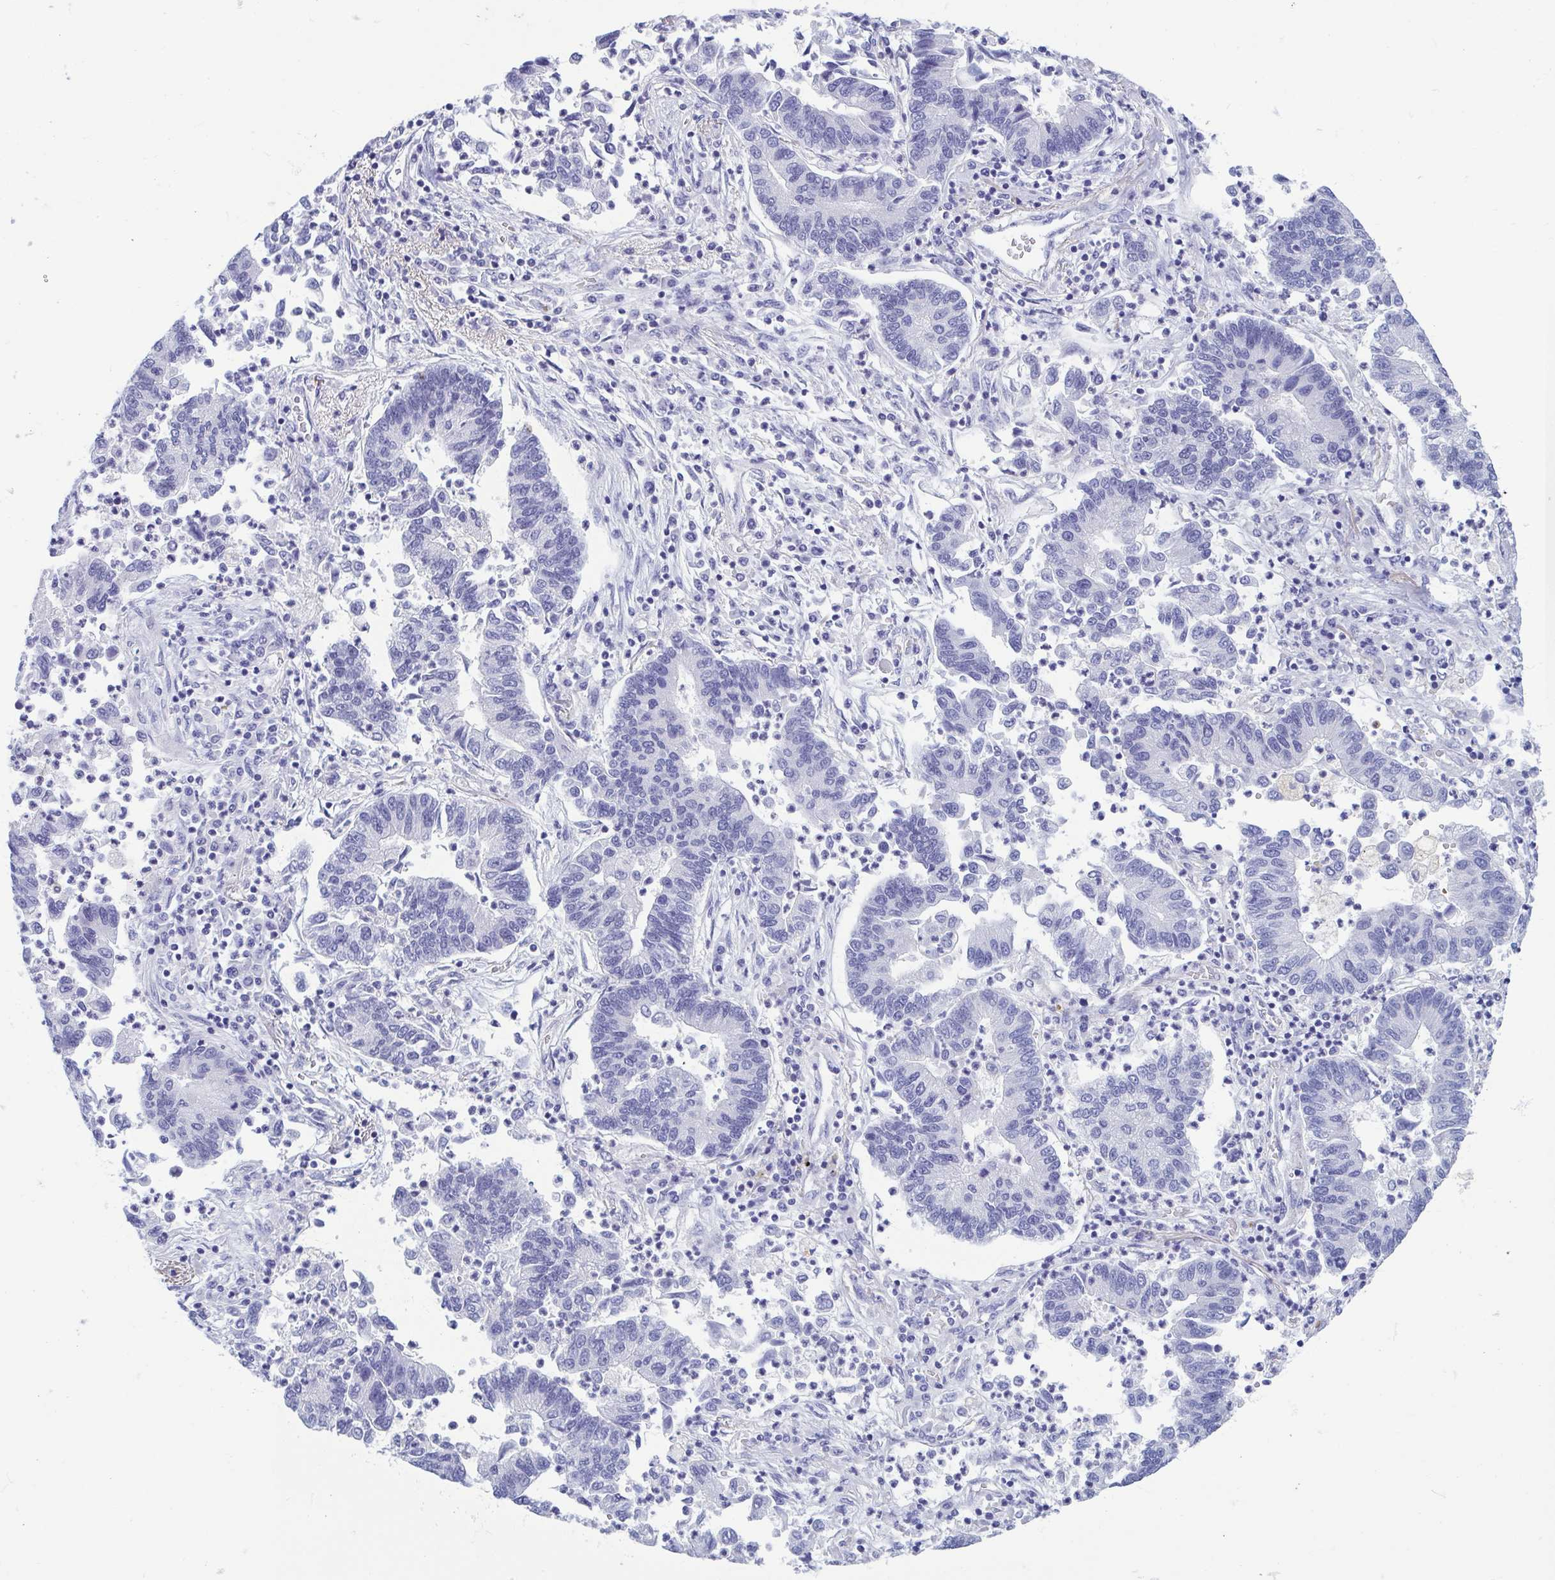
{"staining": {"intensity": "negative", "quantity": "none", "location": "none"}, "tissue": "lung cancer", "cell_type": "Tumor cells", "image_type": "cancer", "snomed": [{"axis": "morphology", "description": "Adenocarcinoma, NOS"}, {"axis": "topography", "description": "Lung"}], "caption": "Tumor cells are negative for protein expression in human adenocarcinoma (lung).", "gene": "MORC4", "patient": {"sex": "female", "age": 57}}